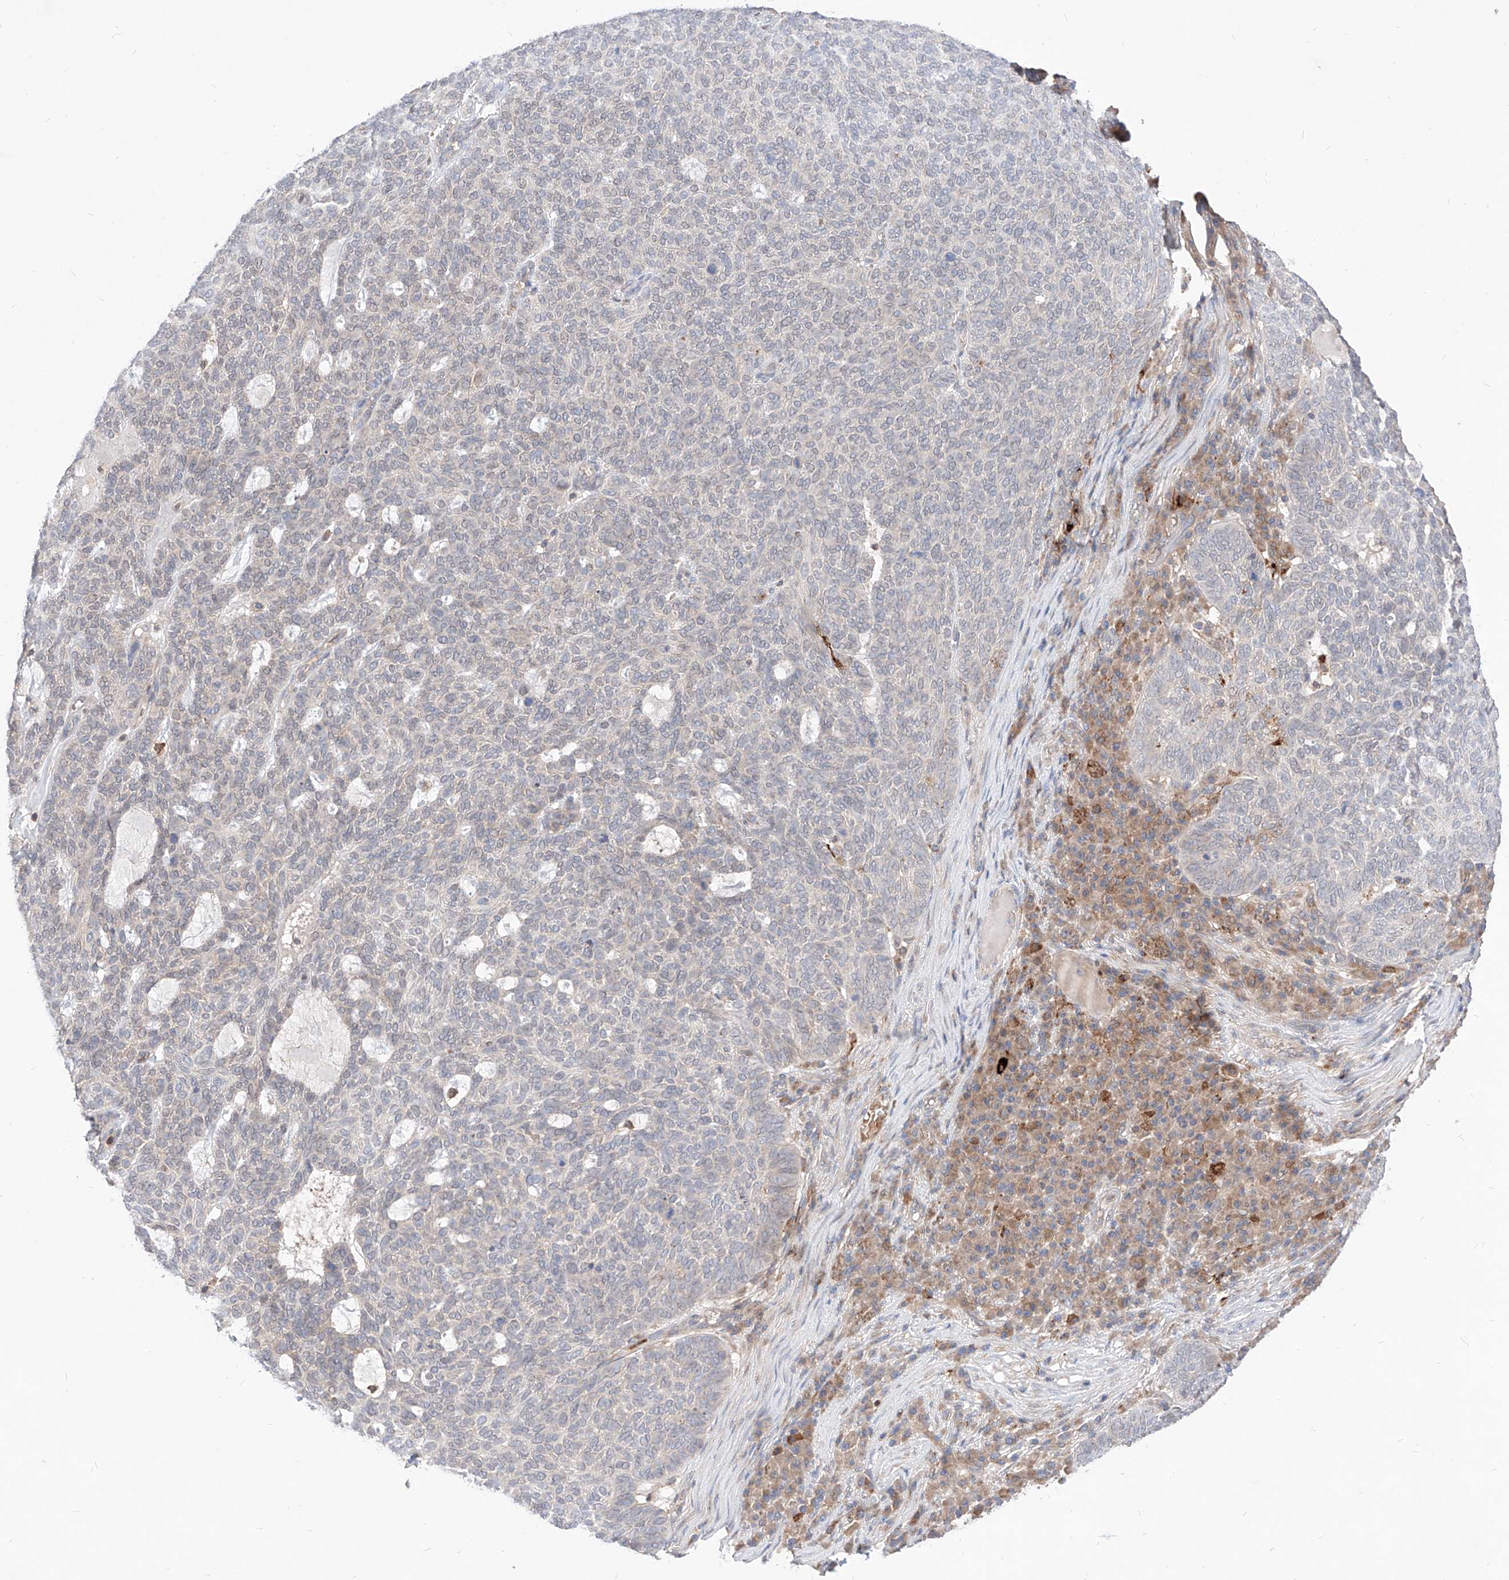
{"staining": {"intensity": "negative", "quantity": "none", "location": "none"}, "tissue": "skin cancer", "cell_type": "Tumor cells", "image_type": "cancer", "snomed": [{"axis": "morphology", "description": "Squamous cell carcinoma, NOS"}, {"axis": "topography", "description": "Skin"}], "caption": "Tumor cells show no significant staining in skin squamous cell carcinoma. (Brightfield microscopy of DAB (3,3'-diaminobenzidine) immunohistochemistry (IHC) at high magnification).", "gene": "TSNAX", "patient": {"sex": "female", "age": 90}}